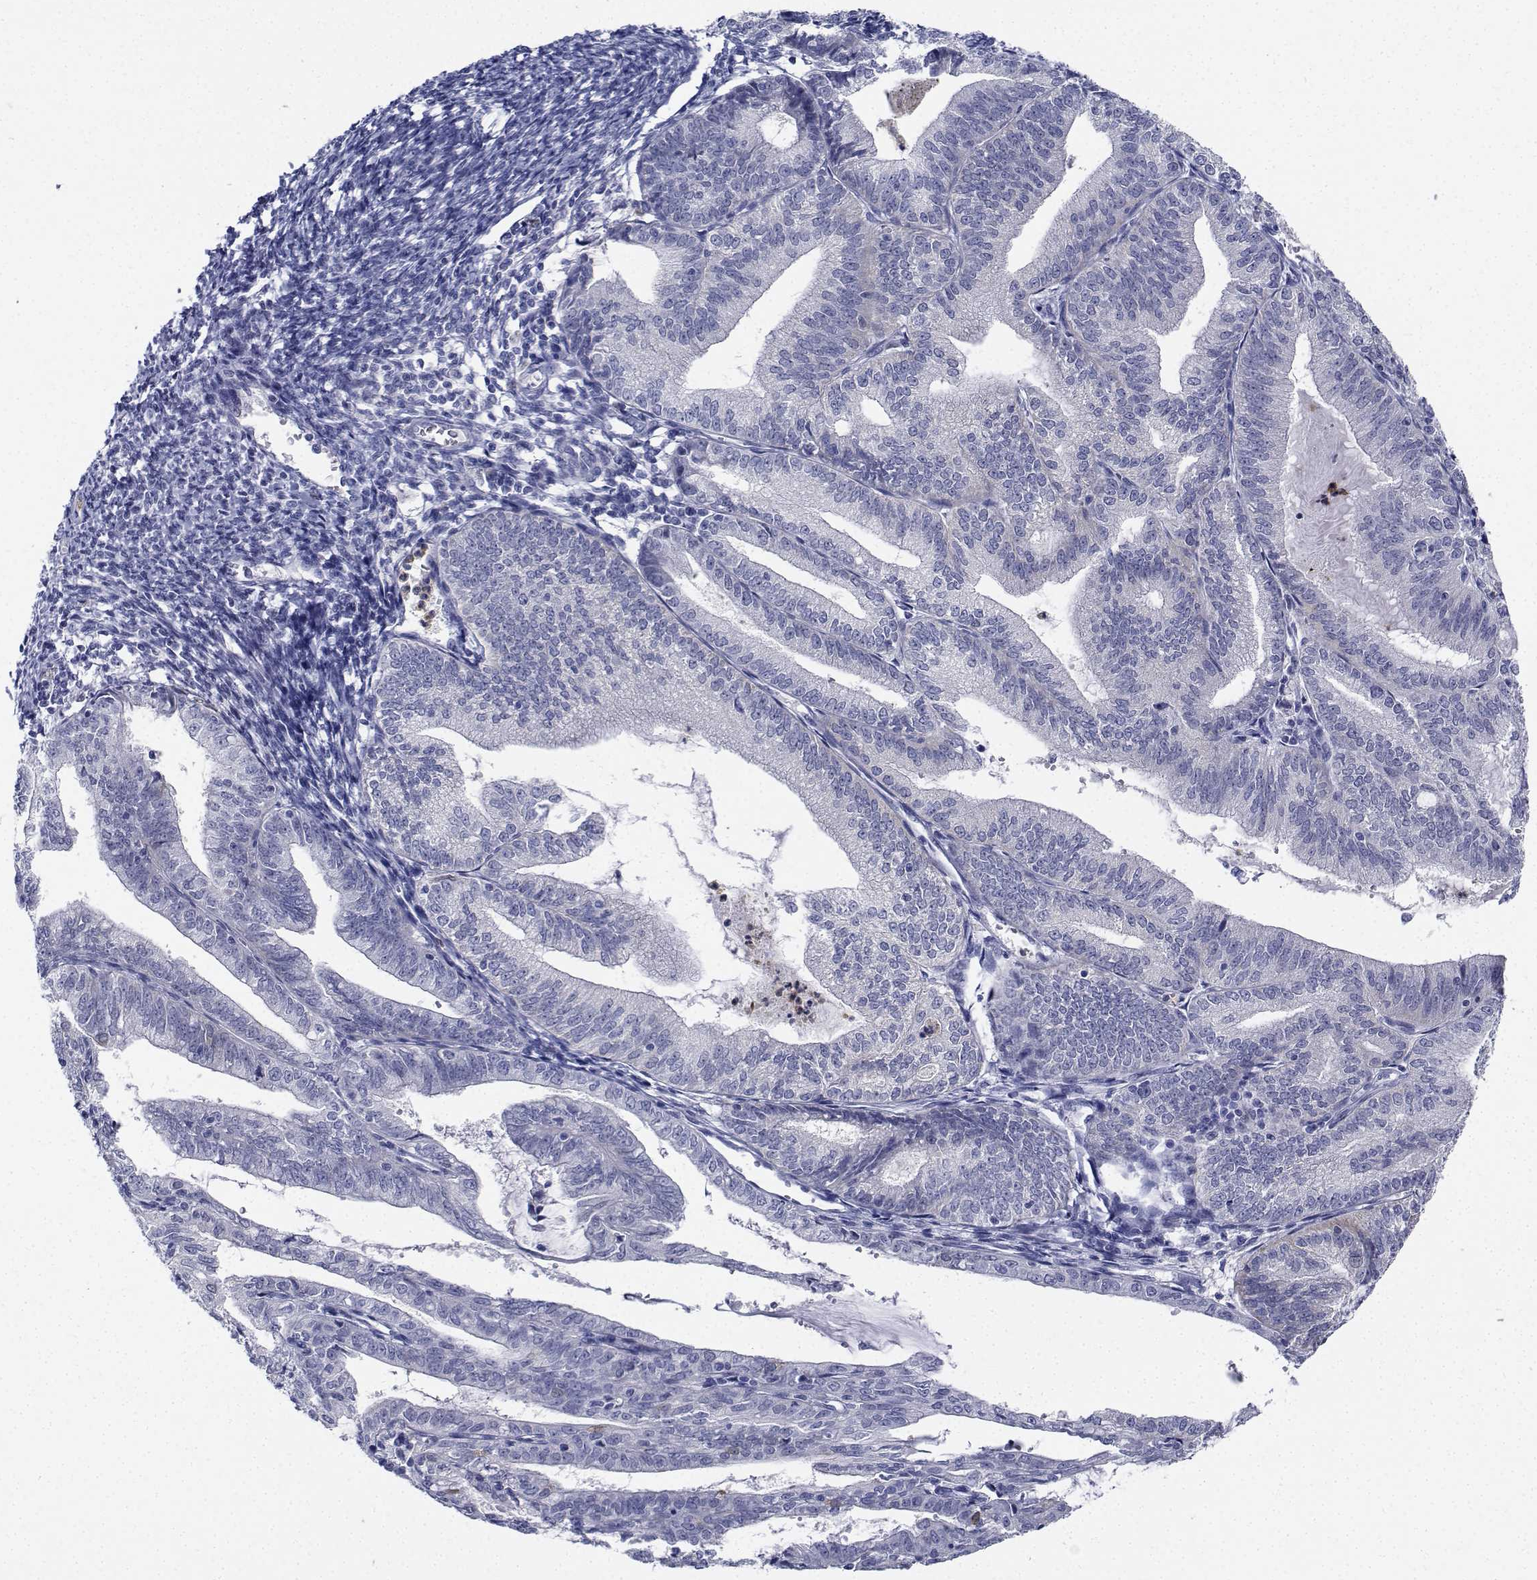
{"staining": {"intensity": "negative", "quantity": "none", "location": "none"}, "tissue": "endometrial cancer", "cell_type": "Tumor cells", "image_type": "cancer", "snomed": [{"axis": "morphology", "description": "Adenocarcinoma, NOS"}, {"axis": "topography", "description": "Endometrium"}], "caption": "The micrograph reveals no significant positivity in tumor cells of adenocarcinoma (endometrial). (DAB immunohistochemistry (IHC) visualized using brightfield microscopy, high magnification).", "gene": "PLXNA4", "patient": {"sex": "female", "age": 70}}